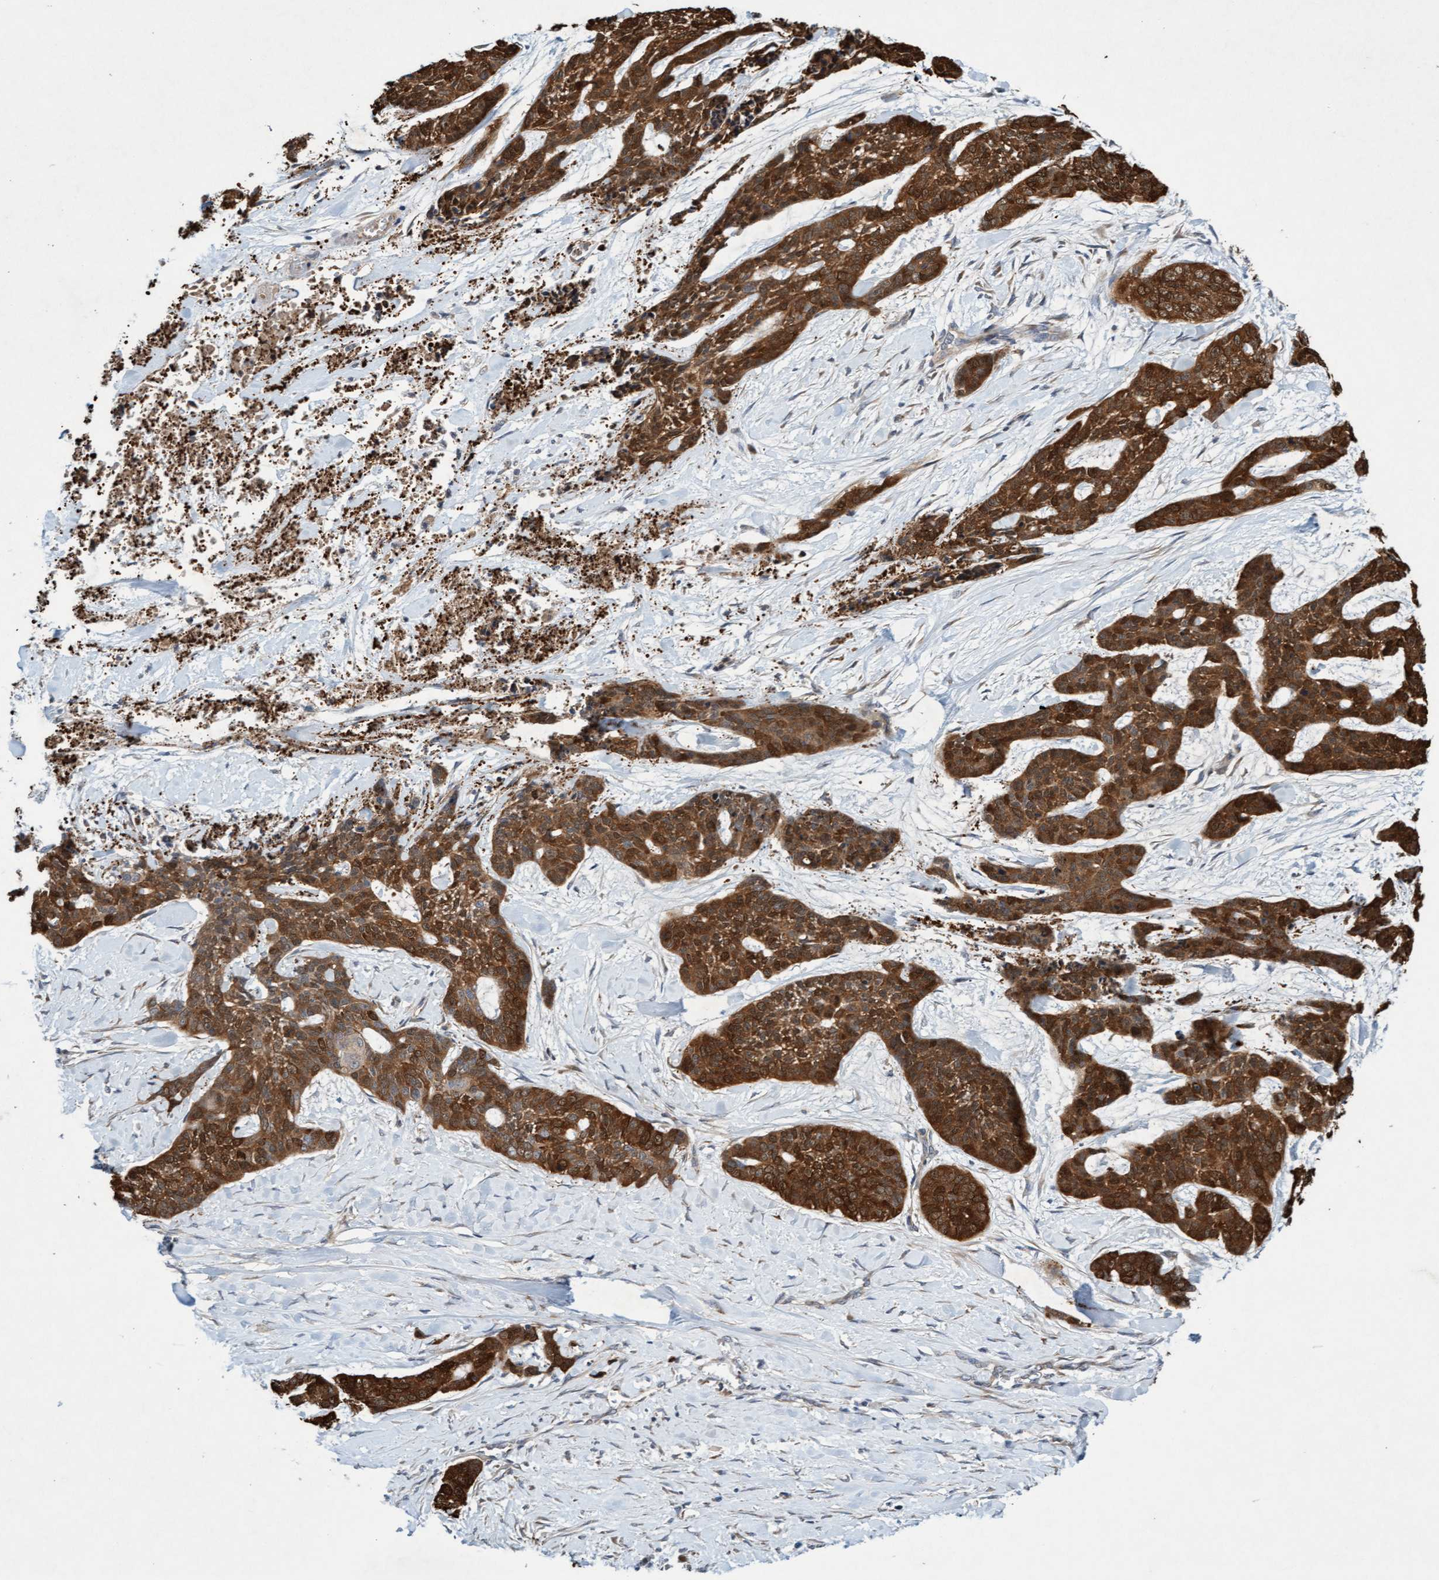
{"staining": {"intensity": "strong", "quantity": ">75%", "location": "cytoplasmic/membranous,nuclear"}, "tissue": "skin cancer", "cell_type": "Tumor cells", "image_type": "cancer", "snomed": [{"axis": "morphology", "description": "Basal cell carcinoma"}, {"axis": "topography", "description": "Skin"}], "caption": "This photomicrograph shows IHC staining of human basal cell carcinoma (skin), with high strong cytoplasmic/membranous and nuclear positivity in approximately >75% of tumor cells.", "gene": "DDHD2", "patient": {"sex": "female", "age": 64}}